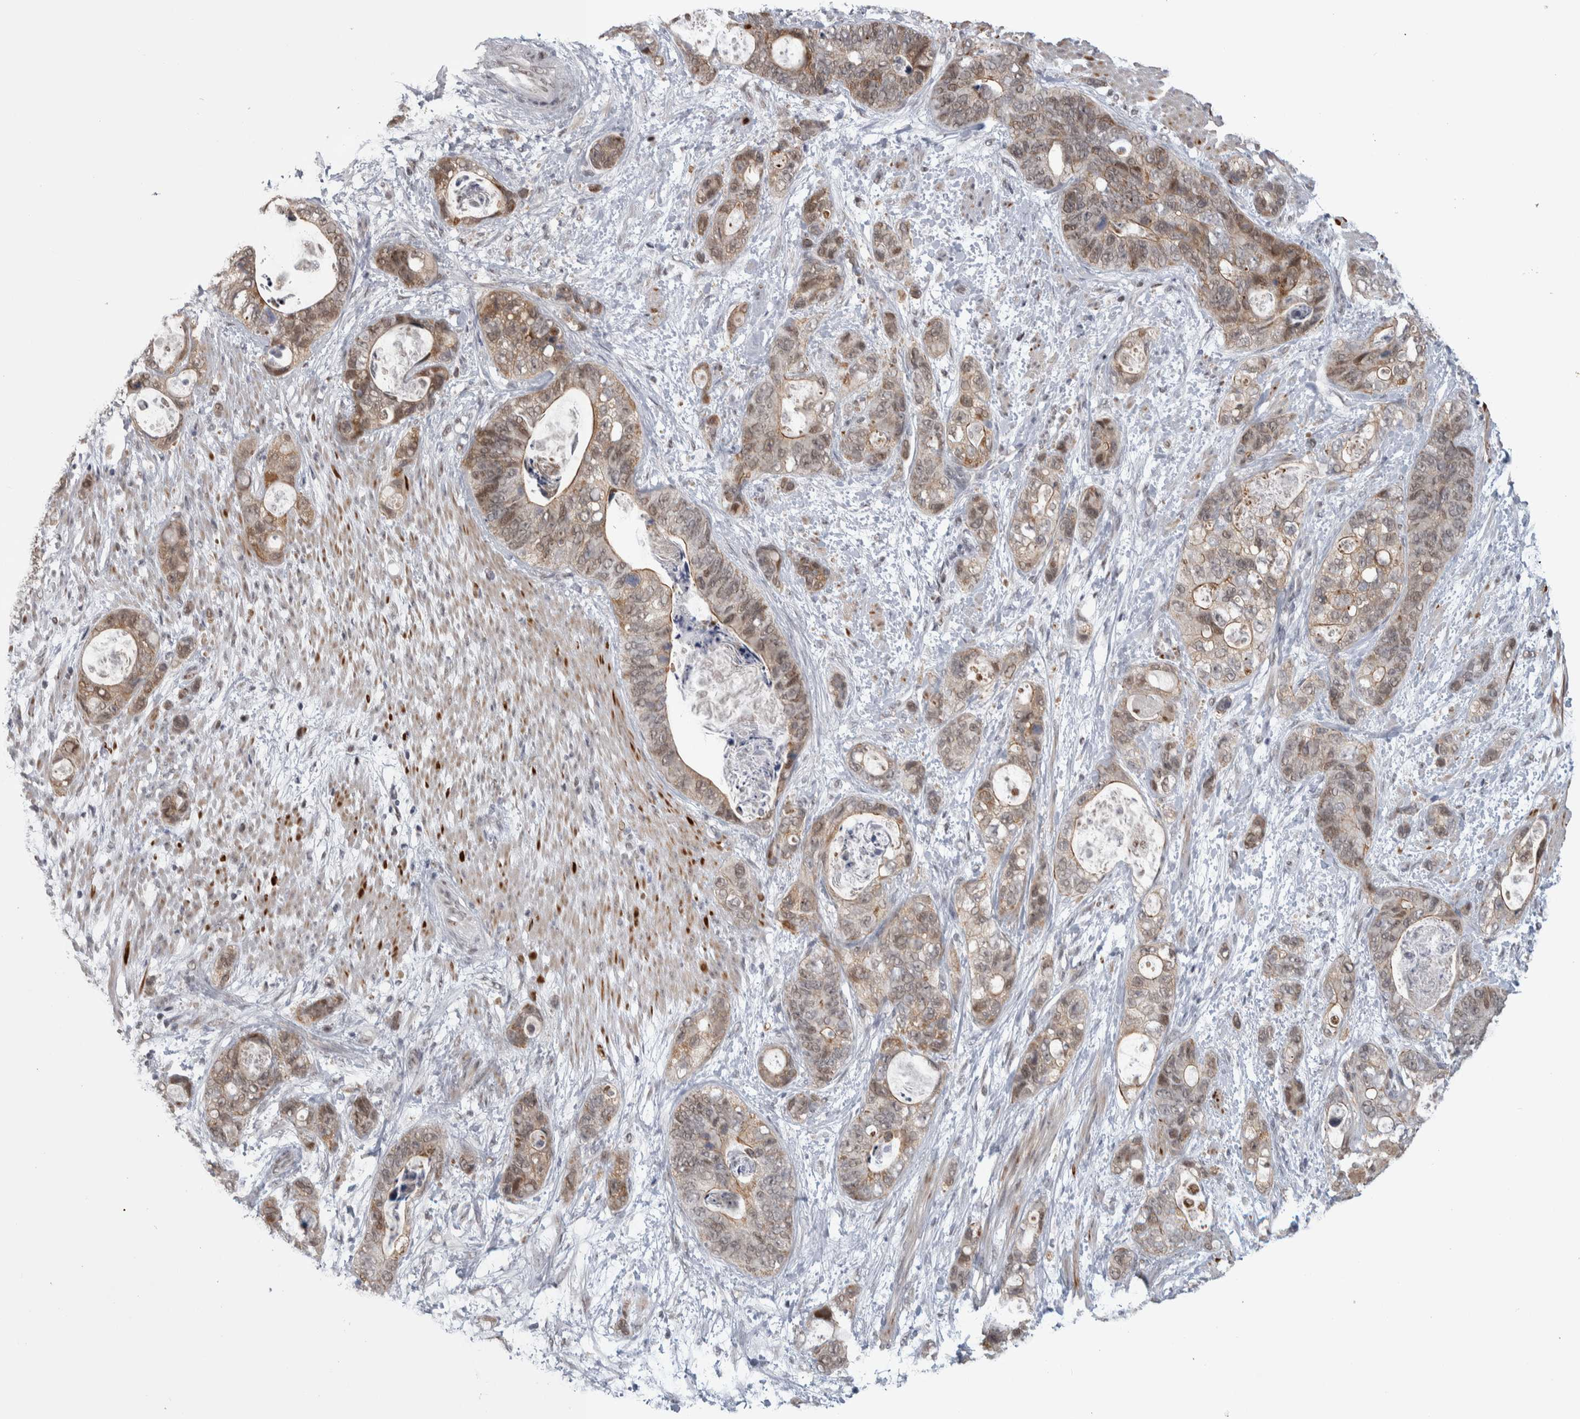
{"staining": {"intensity": "weak", "quantity": "25%-75%", "location": "cytoplasmic/membranous,nuclear"}, "tissue": "stomach cancer", "cell_type": "Tumor cells", "image_type": "cancer", "snomed": [{"axis": "morphology", "description": "Normal tissue, NOS"}, {"axis": "morphology", "description": "Adenocarcinoma, NOS"}, {"axis": "topography", "description": "Stomach"}], "caption": "IHC micrograph of neoplastic tissue: adenocarcinoma (stomach) stained using immunohistochemistry (IHC) demonstrates low levels of weak protein expression localized specifically in the cytoplasmic/membranous and nuclear of tumor cells, appearing as a cytoplasmic/membranous and nuclear brown color.", "gene": "HEXIM2", "patient": {"sex": "female", "age": 89}}